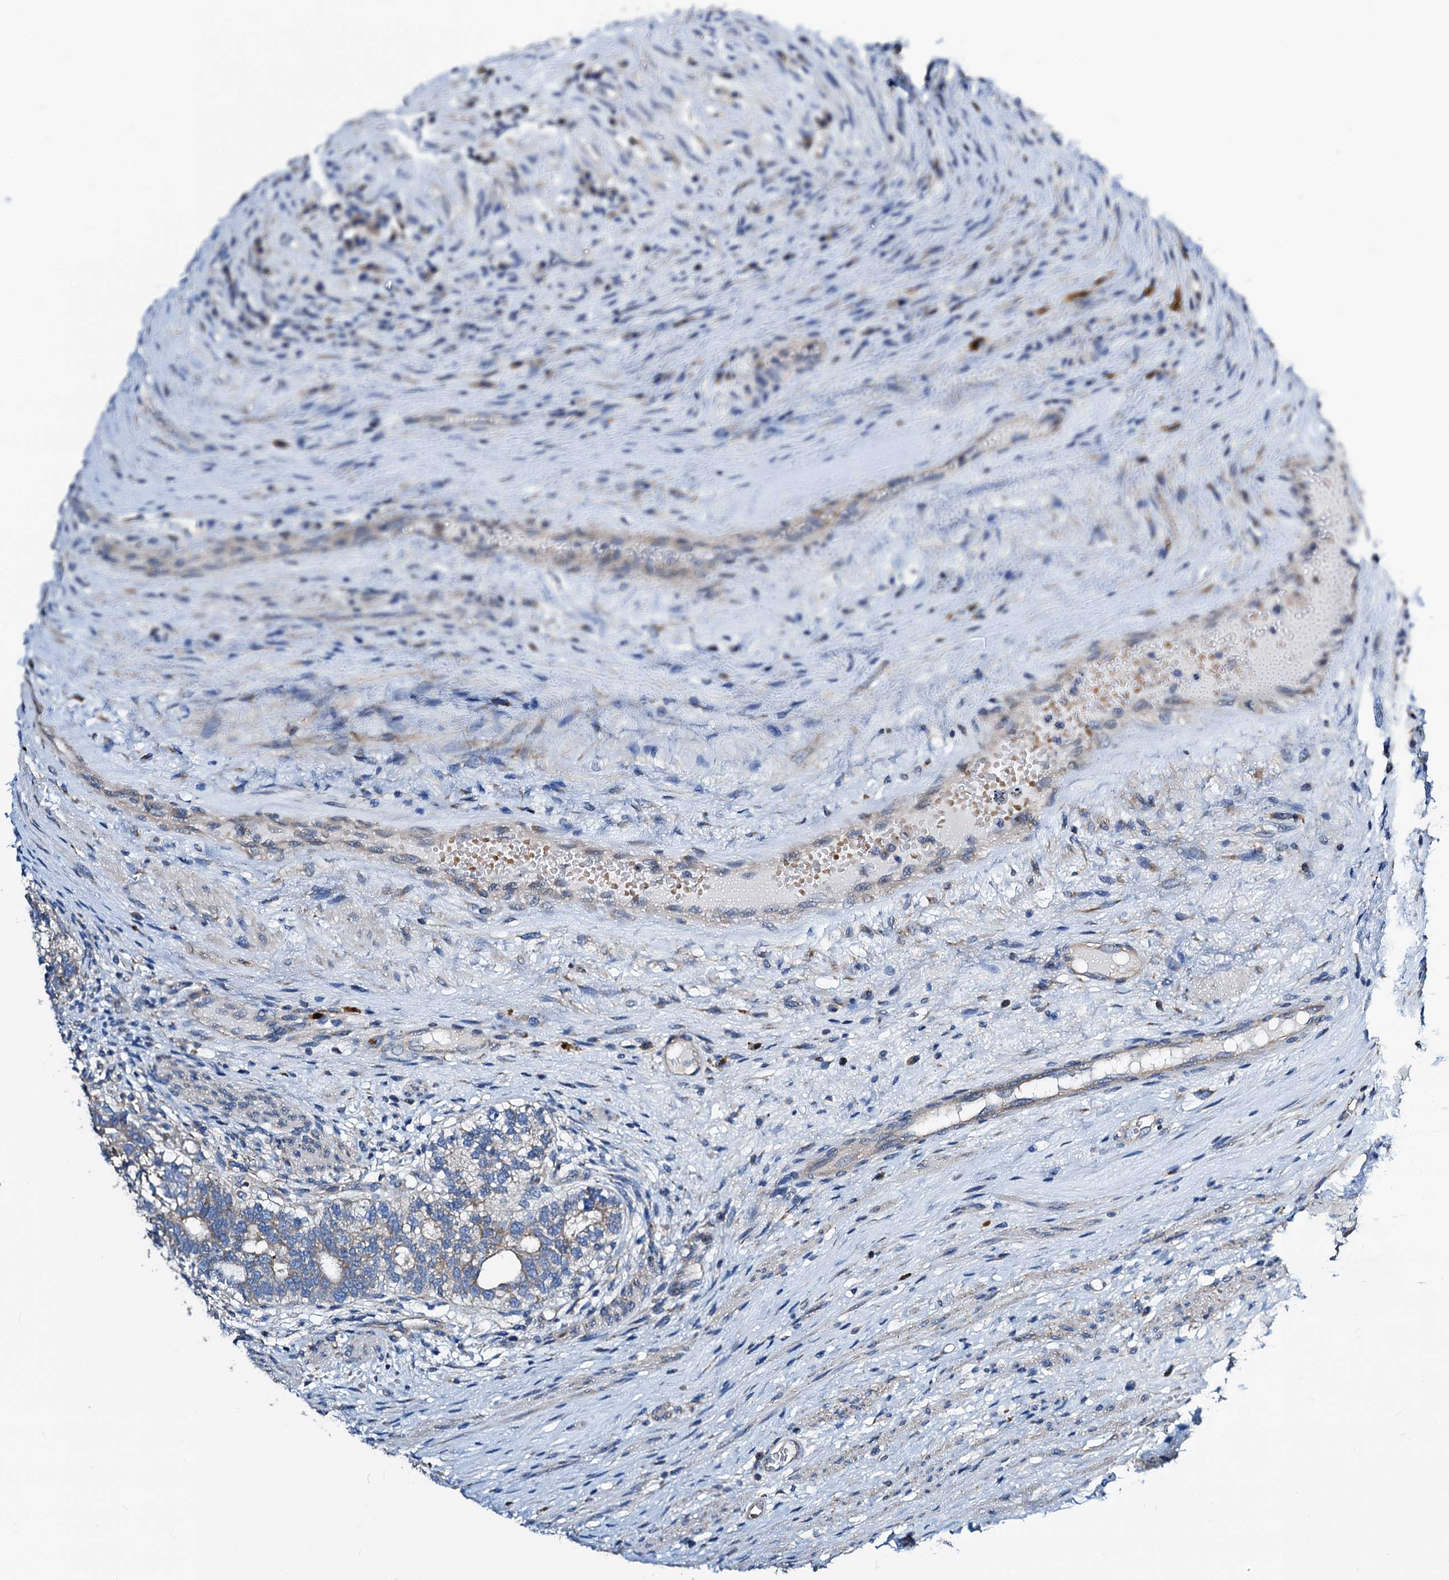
{"staining": {"intensity": "negative", "quantity": "none", "location": "none"}, "tissue": "testis cancer", "cell_type": "Tumor cells", "image_type": "cancer", "snomed": [{"axis": "morphology", "description": "Carcinoma, Embryonal, NOS"}, {"axis": "topography", "description": "Testis"}], "caption": "High power microscopy photomicrograph of an IHC photomicrograph of testis cancer (embryonal carcinoma), revealing no significant staining in tumor cells.", "gene": "GCOM1", "patient": {"sex": "male", "age": 26}}